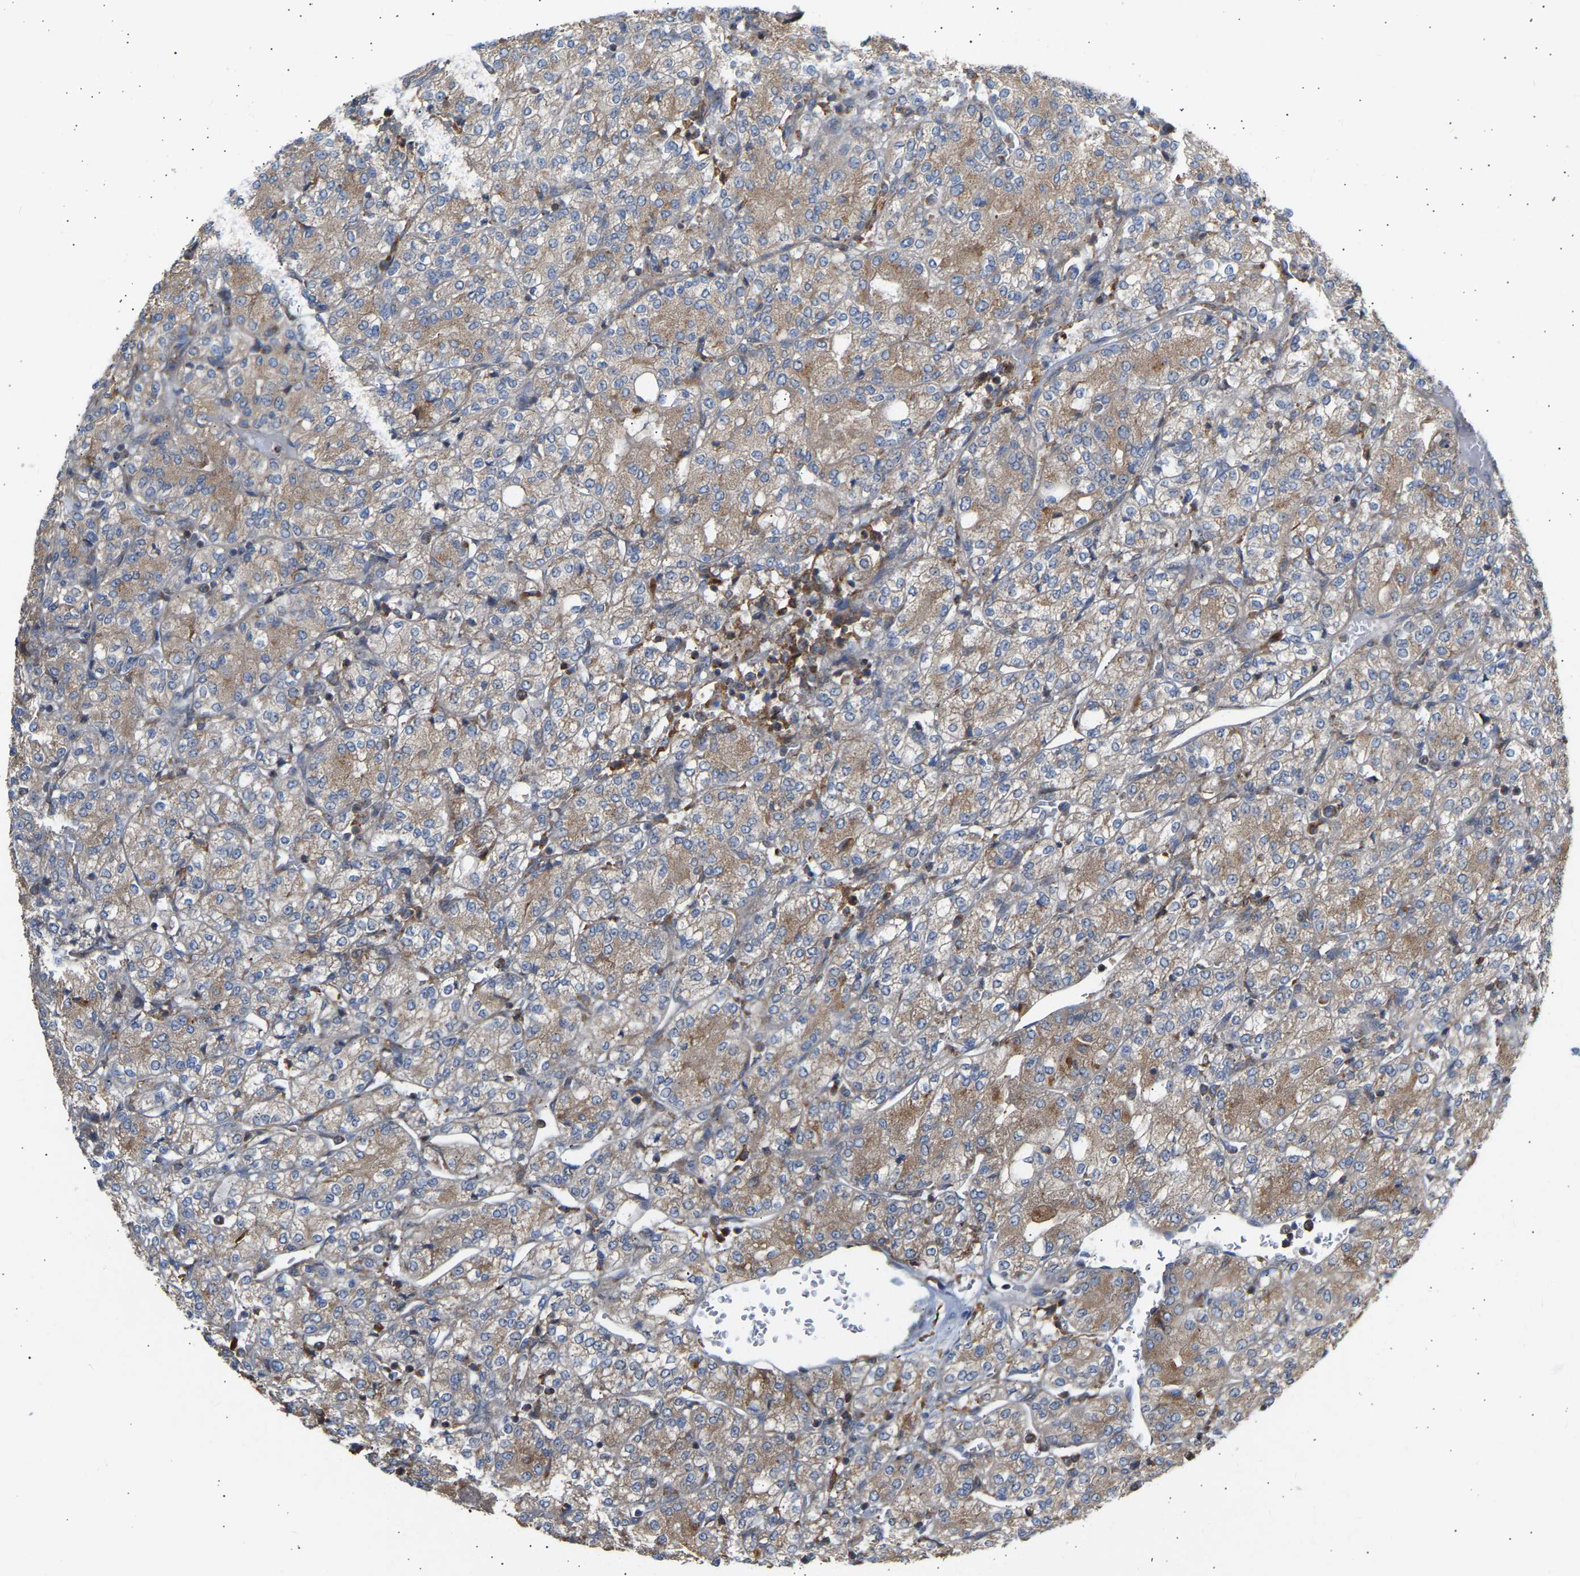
{"staining": {"intensity": "moderate", "quantity": ">75%", "location": "cytoplasmic/membranous"}, "tissue": "renal cancer", "cell_type": "Tumor cells", "image_type": "cancer", "snomed": [{"axis": "morphology", "description": "Adenocarcinoma, NOS"}, {"axis": "topography", "description": "Kidney"}], "caption": "Renal cancer (adenocarcinoma) tissue shows moderate cytoplasmic/membranous staining in approximately >75% of tumor cells, visualized by immunohistochemistry.", "gene": "GCN1", "patient": {"sex": "male", "age": 77}}